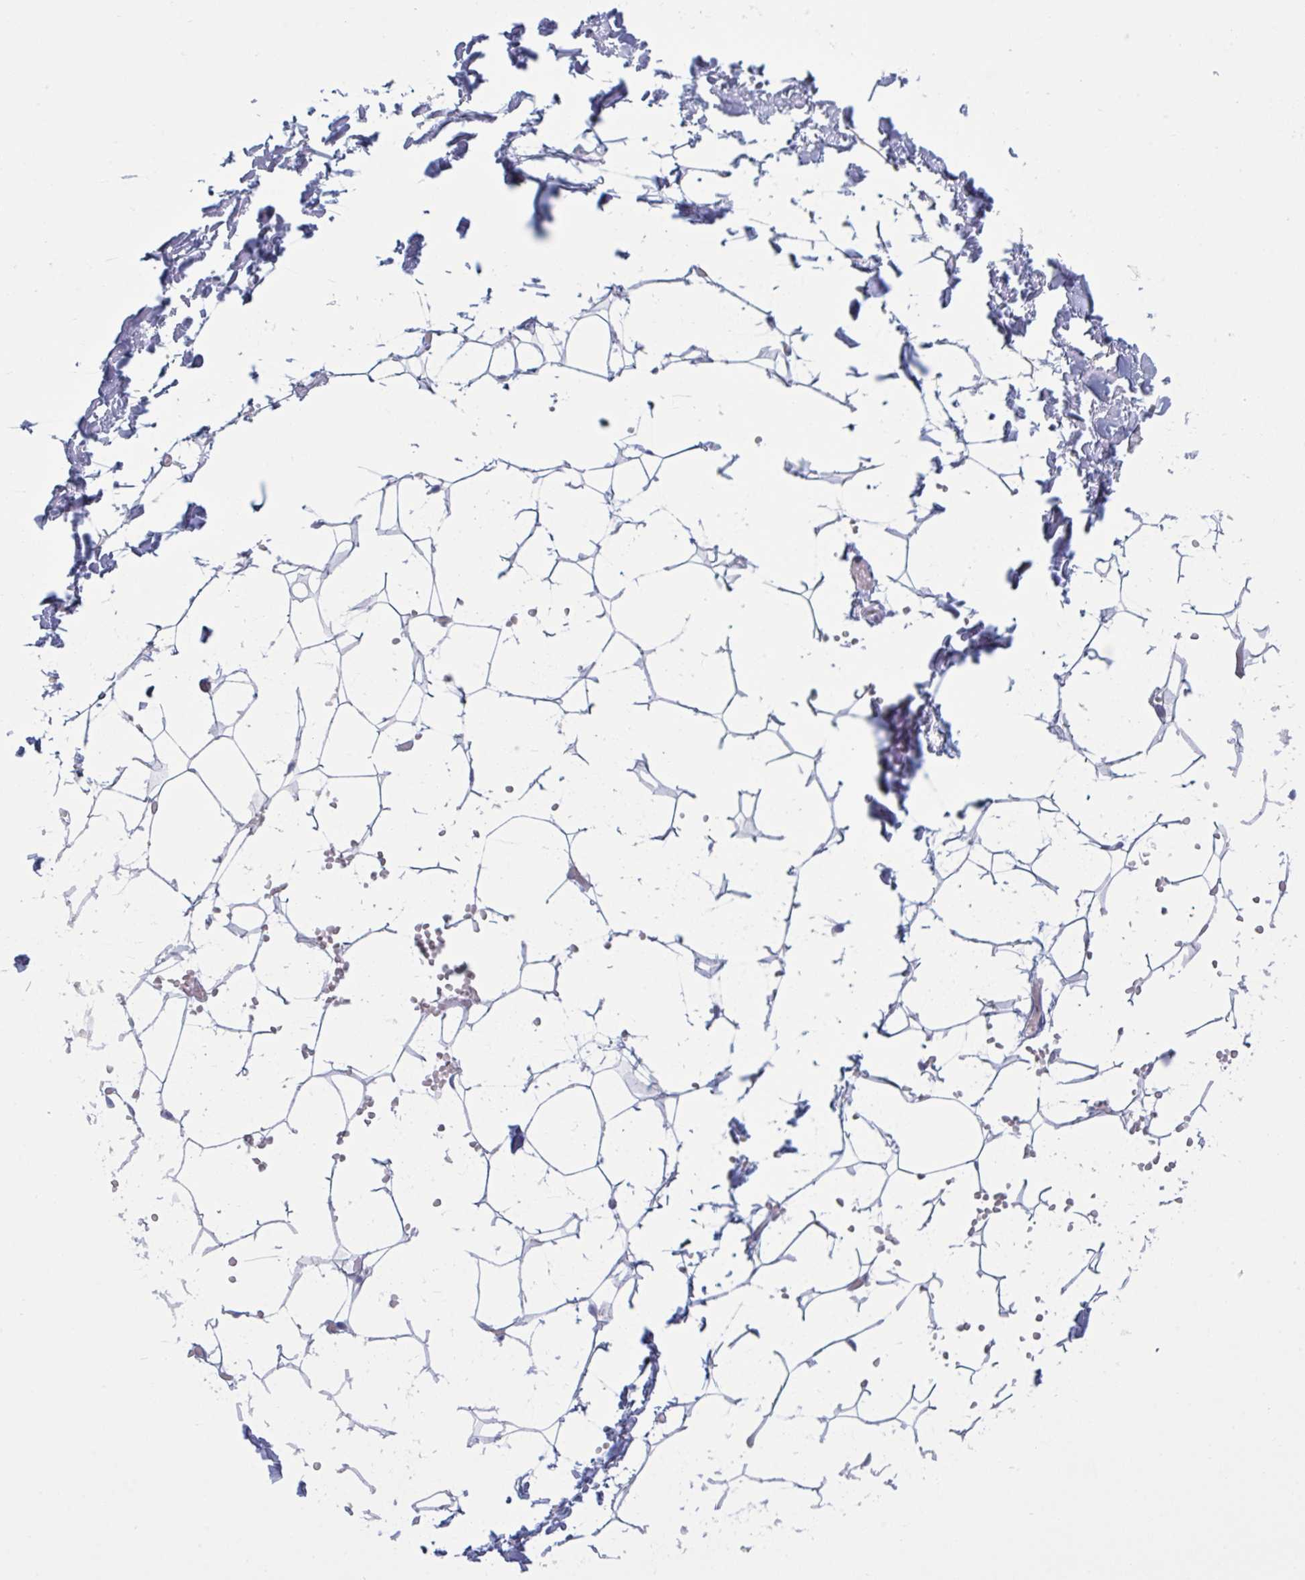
{"staining": {"intensity": "negative", "quantity": "none", "location": "none"}, "tissue": "adipose tissue", "cell_type": "Adipocytes", "image_type": "normal", "snomed": [{"axis": "morphology", "description": "Normal tissue, NOS"}, {"axis": "topography", "description": "Skin"}, {"axis": "topography", "description": "Peripheral nerve tissue"}], "caption": "A high-resolution micrograph shows immunohistochemistry staining of normal adipose tissue, which shows no significant positivity in adipocytes.", "gene": "NDUFC2", "patient": {"sex": "female", "age": 56}}